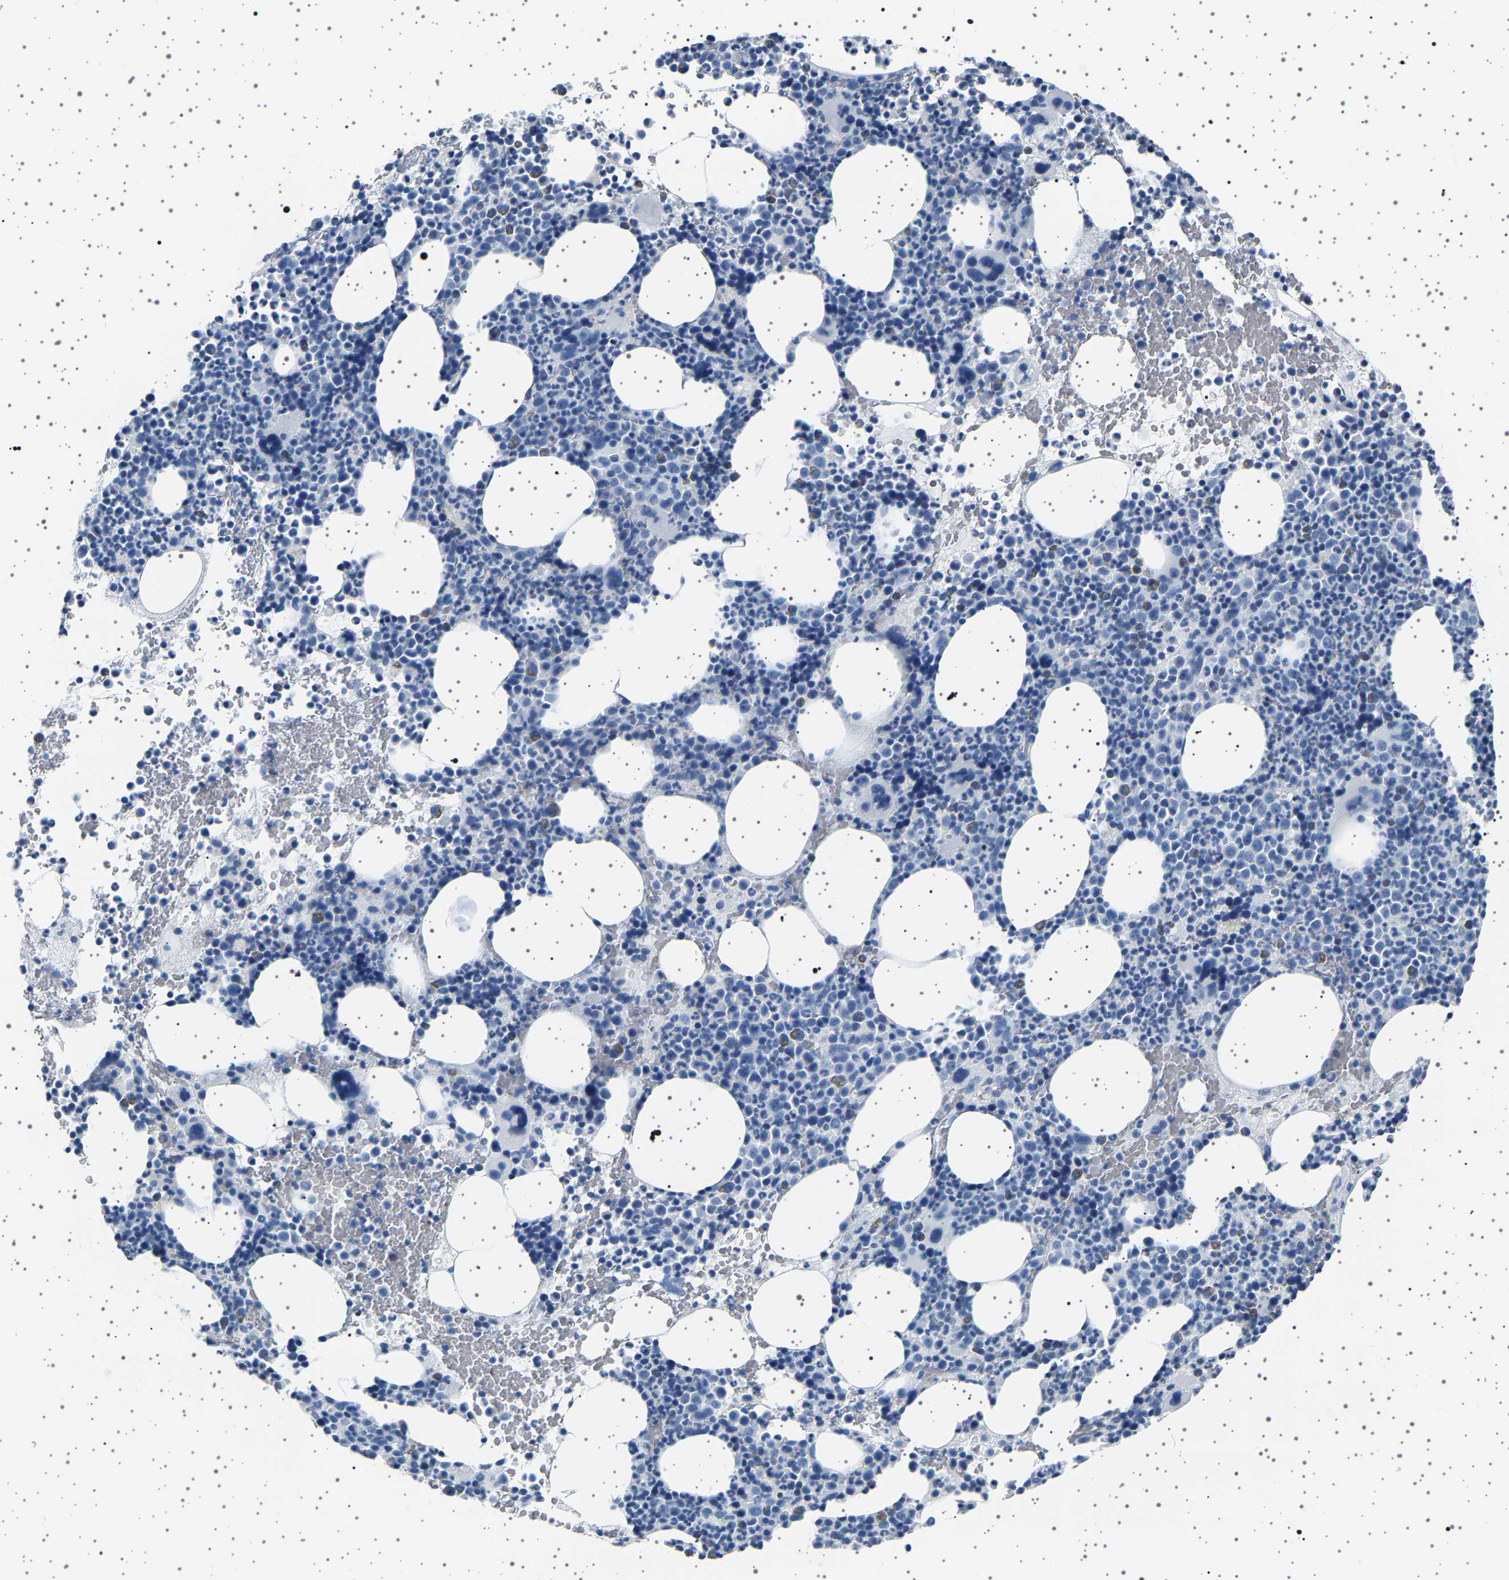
{"staining": {"intensity": "weak", "quantity": "<25%", "location": "cytoplasmic/membranous"}, "tissue": "bone marrow", "cell_type": "Hematopoietic cells", "image_type": "normal", "snomed": [{"axis": "morphology", "description": "Normal tissue, NOS"}, {"axis": "morphology", "description": "Inflammation, NOS"}, {"axis": "topography", "description": "Bone marrow"}], "caption": "Protein analysis of unremarkable bone marrow shows no significant expression in hematopoietic cells.", "gene": "TFF3", "patient": {"sex": "male", "age": 73}}